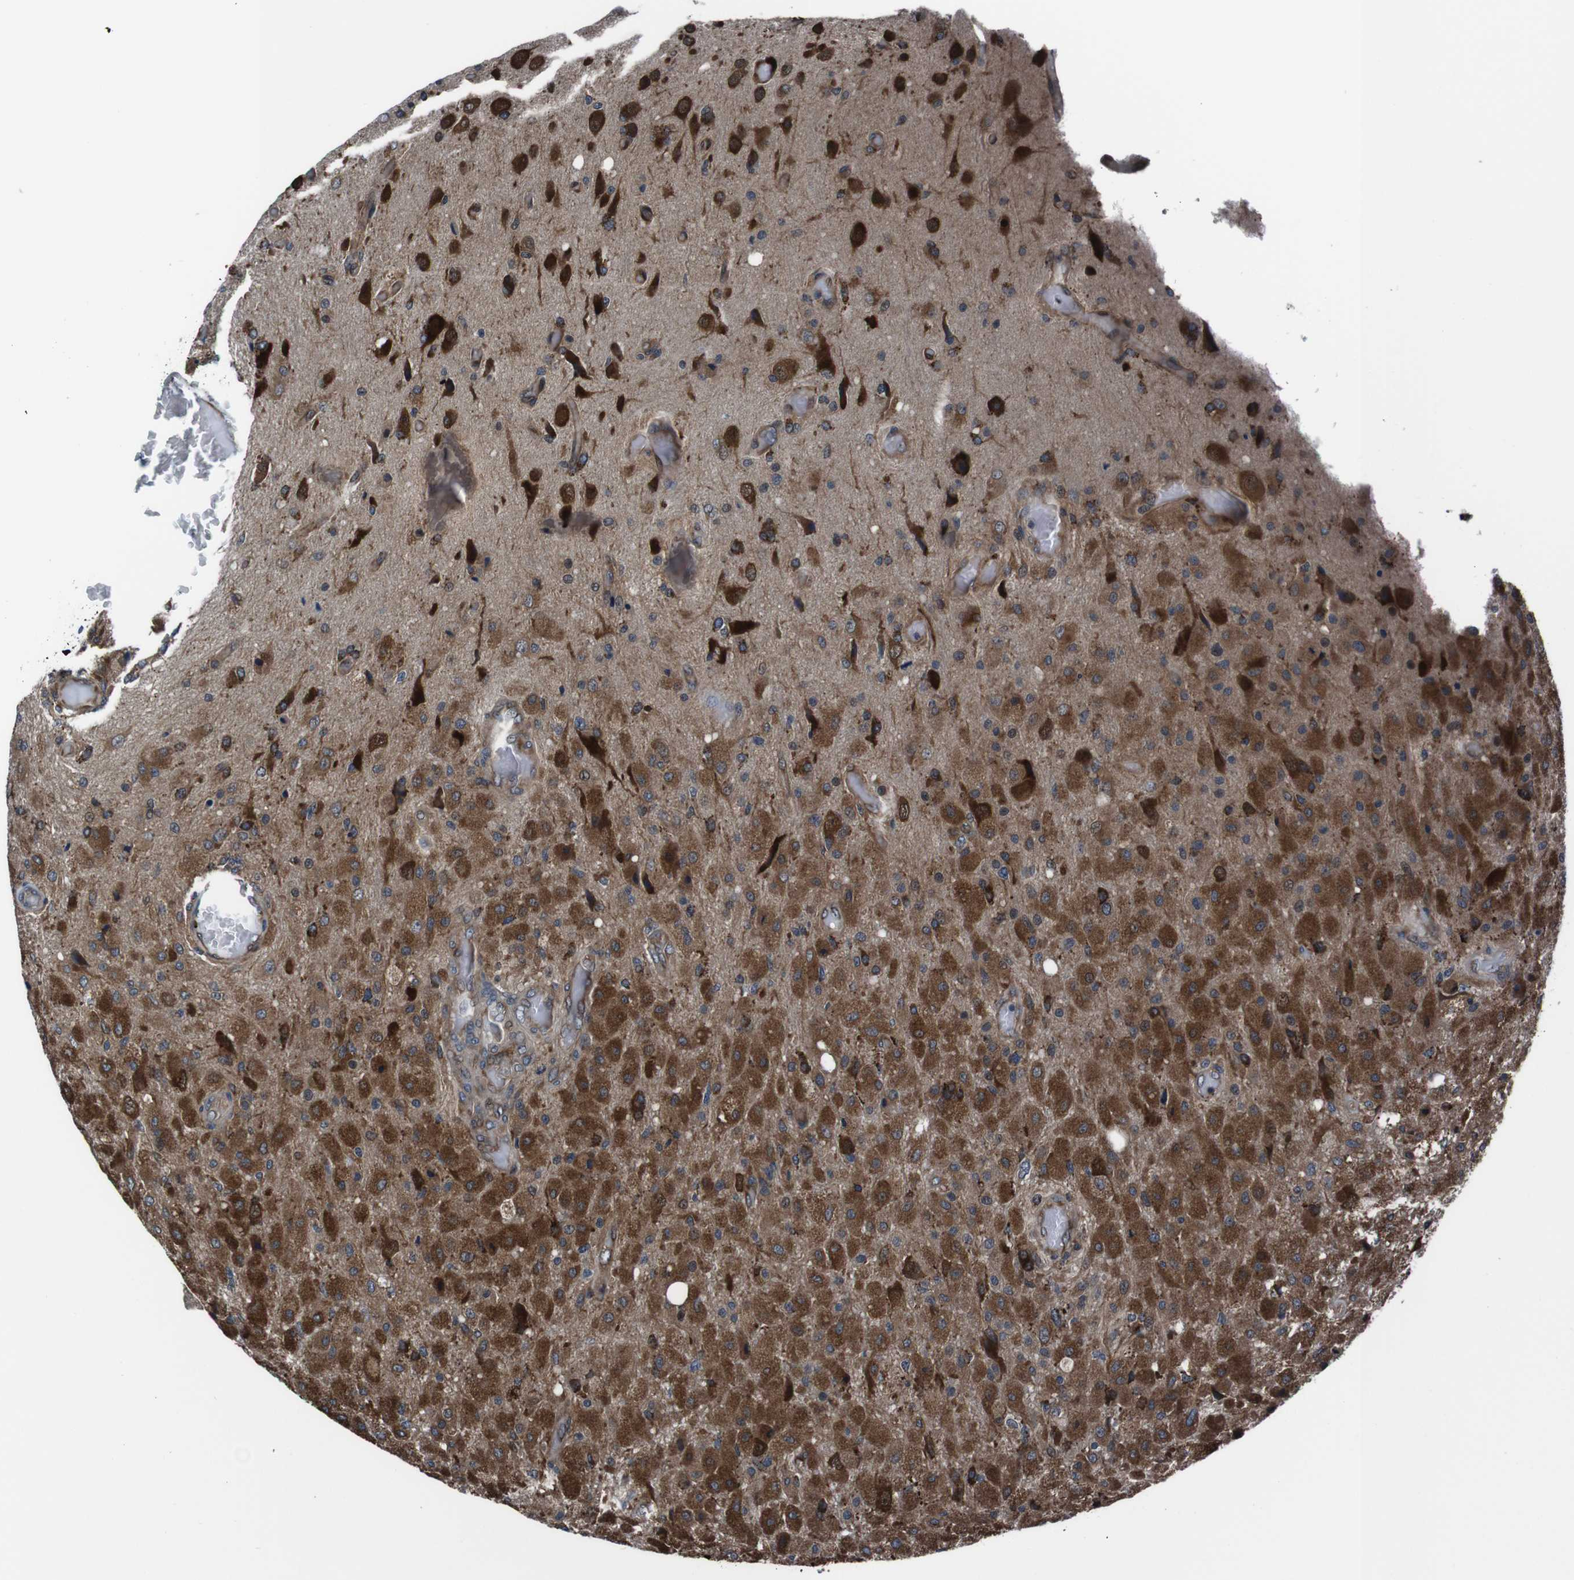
{"staining": {"intensity": "strong", "quantity": ">75%", "location": "cytoplasmic/membranous"}, "tissue": "glioma", "cell_type": "Tumor cells", "image_type": "cancer", "snomed": [{"axis": "morphology", "description": "Normal tissue, NOS"}, {"axis": "morphology", "description": "Glioma, malignant, High grade"}, {"axis": "topography", "description": "Cerebral cortex"}], "caption": "A high-resolution image shows IHC staining of malignant glioma (high-grade), which exhibits strong cytoplasmic/membranous staining in approximately >75% of tumor cells.", "gene": "EIF4A2", "patient": {"sex": "male", "age": 77}}